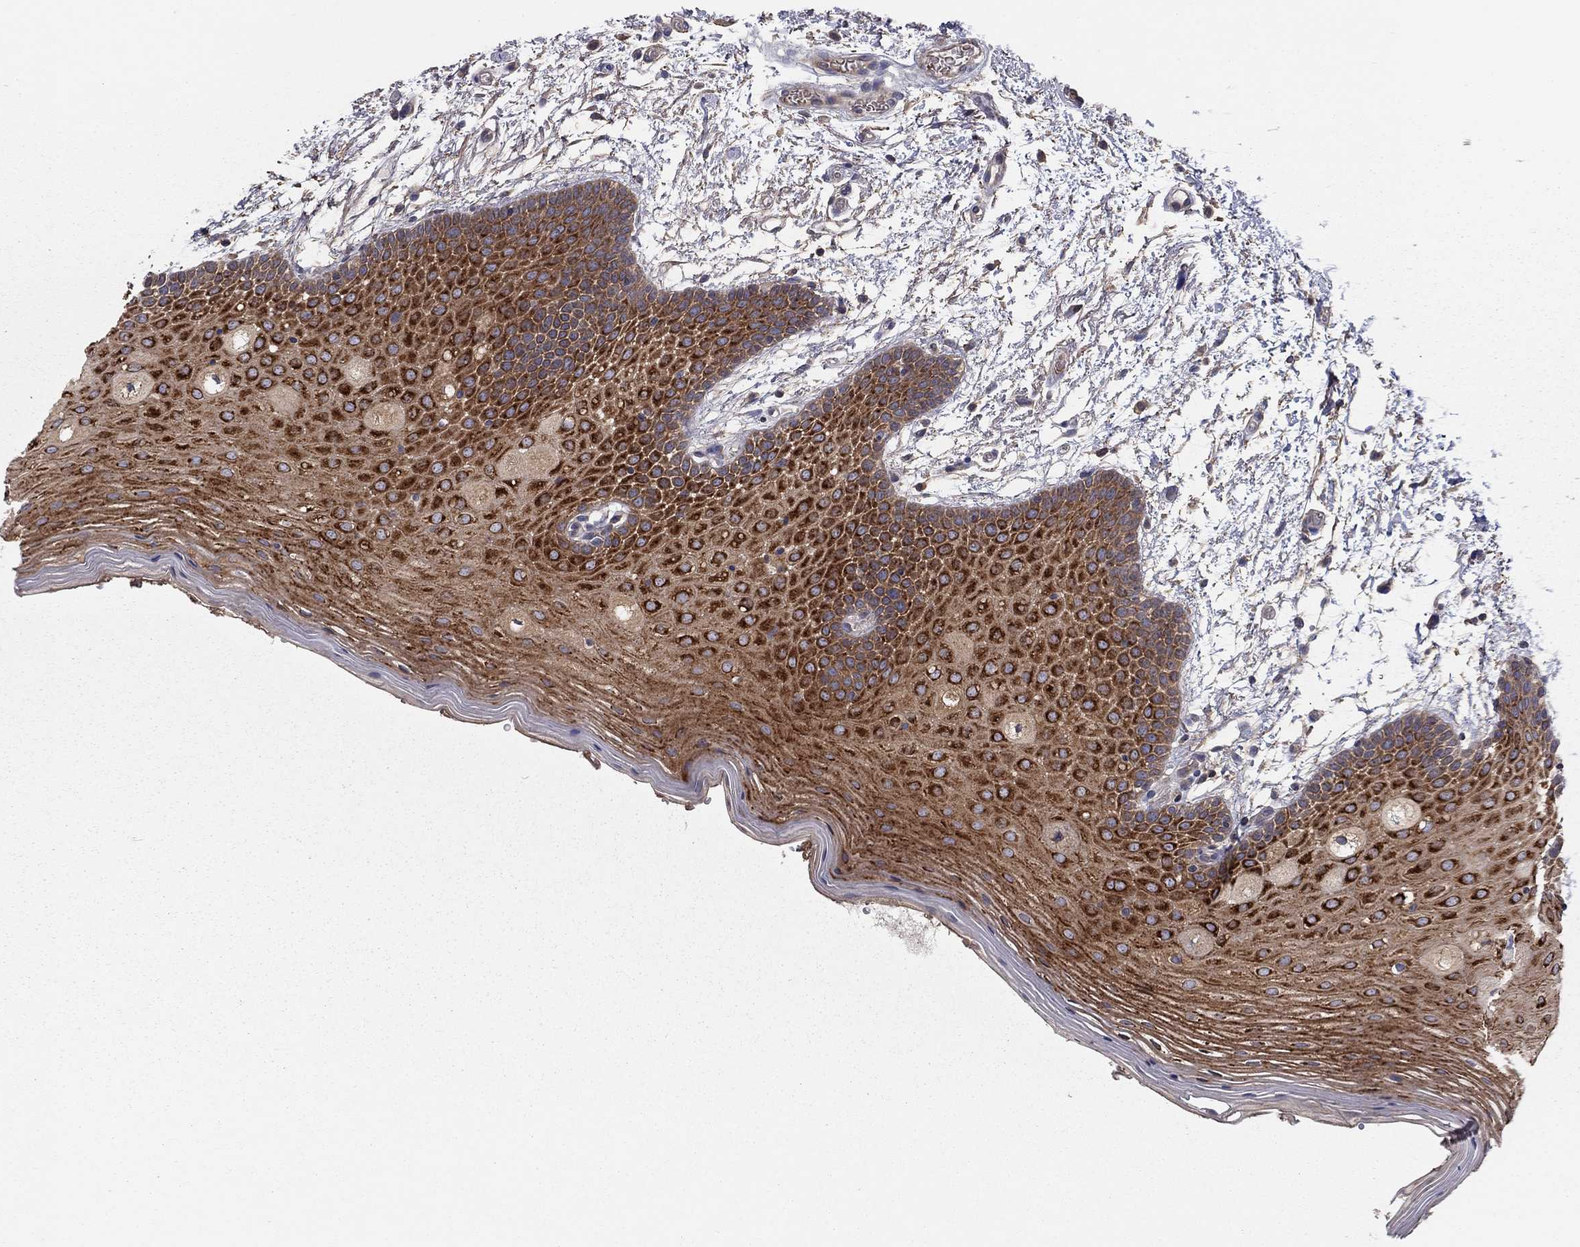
{"staining": {"intensity": "strong", "quantity": ">75%", "location": "cytoplasmic/membranous"}, "tissue": "oral mucosa", "cell_type": "Squamous epithelial cells", "image_type": "normal", "snomed": [{"axis": "morphology", "description": "Normal tissue, NOS"}, {"axis": "topography", "description": "Oral tissue"}, {"axis": "topography", "description": "Tounge, NOS"}], "caption": "DAB (3,3'-diaminobenzidine) immunohistochemical staining of unremarkable human oral mucosa reveals strong cytoplasmic/membranous protein expression in about >75% of squamous epithelial cells. Ihc stains the protein of interest in brown and the nuclei are stained blue.", "gene": "RNF123", "patient": {"sex": "female", "age": 86}}